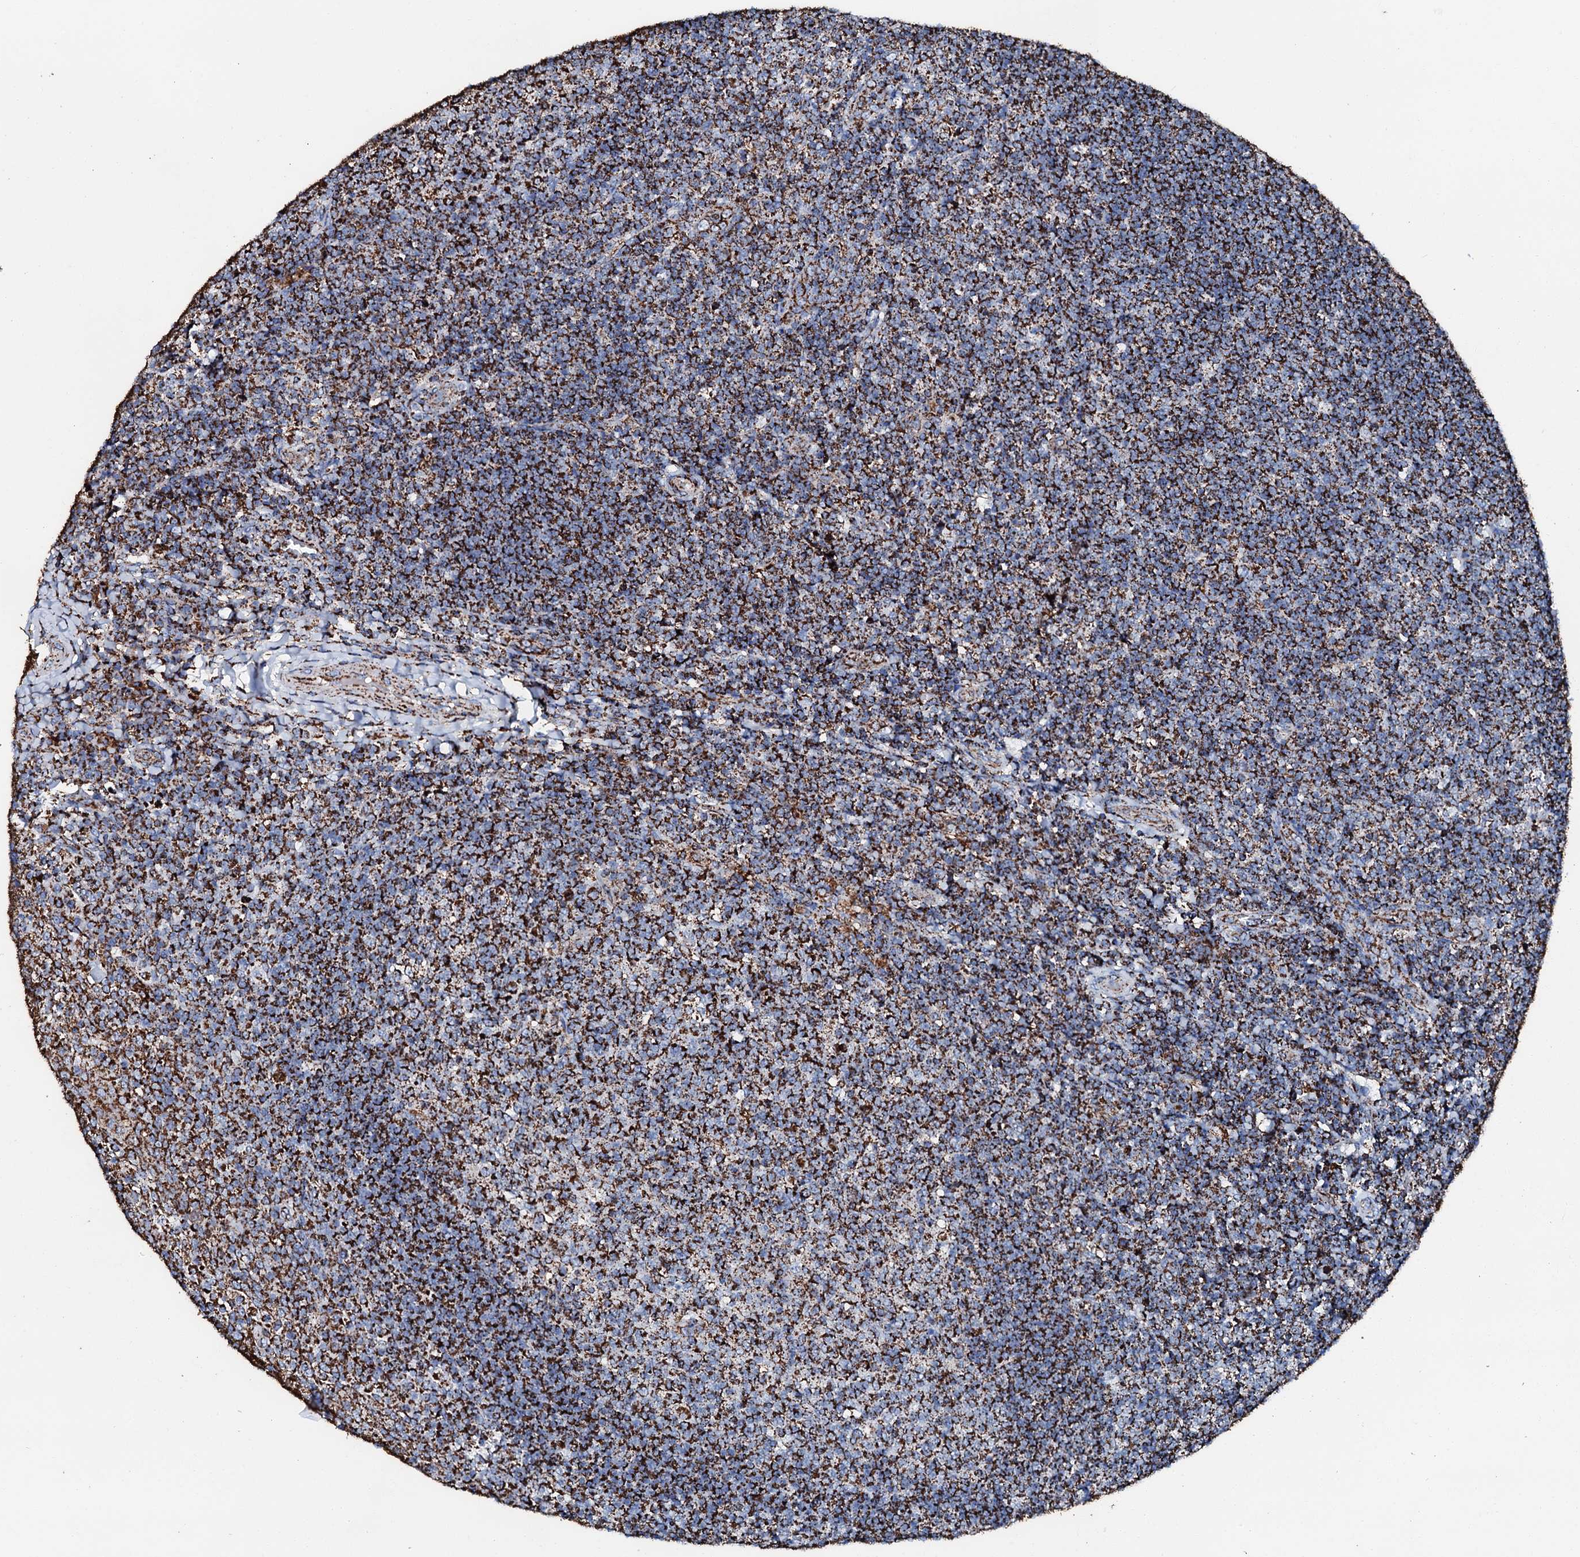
{"staining": {"intensity": "strong", "quantity": ">75%", "location": "cytoplasmic/membranous"}, "tissue": "tonsil", "cell_type": "Germinal center cells", "image_type": "normal", "snomed": [{"axis": "morphology", "description": "Normal tissue, NOS"}, {"axis": "topography", "description": "Tonsil"}], "caption": "Strong cytoplasmic/membranous positivity for a protein is appreciated in about >75% of germinal center cells of normal tonsil using immunohistochemistry (IHC).", "gene": "HADH", "patient": {"sex": "female", "age": 10}}